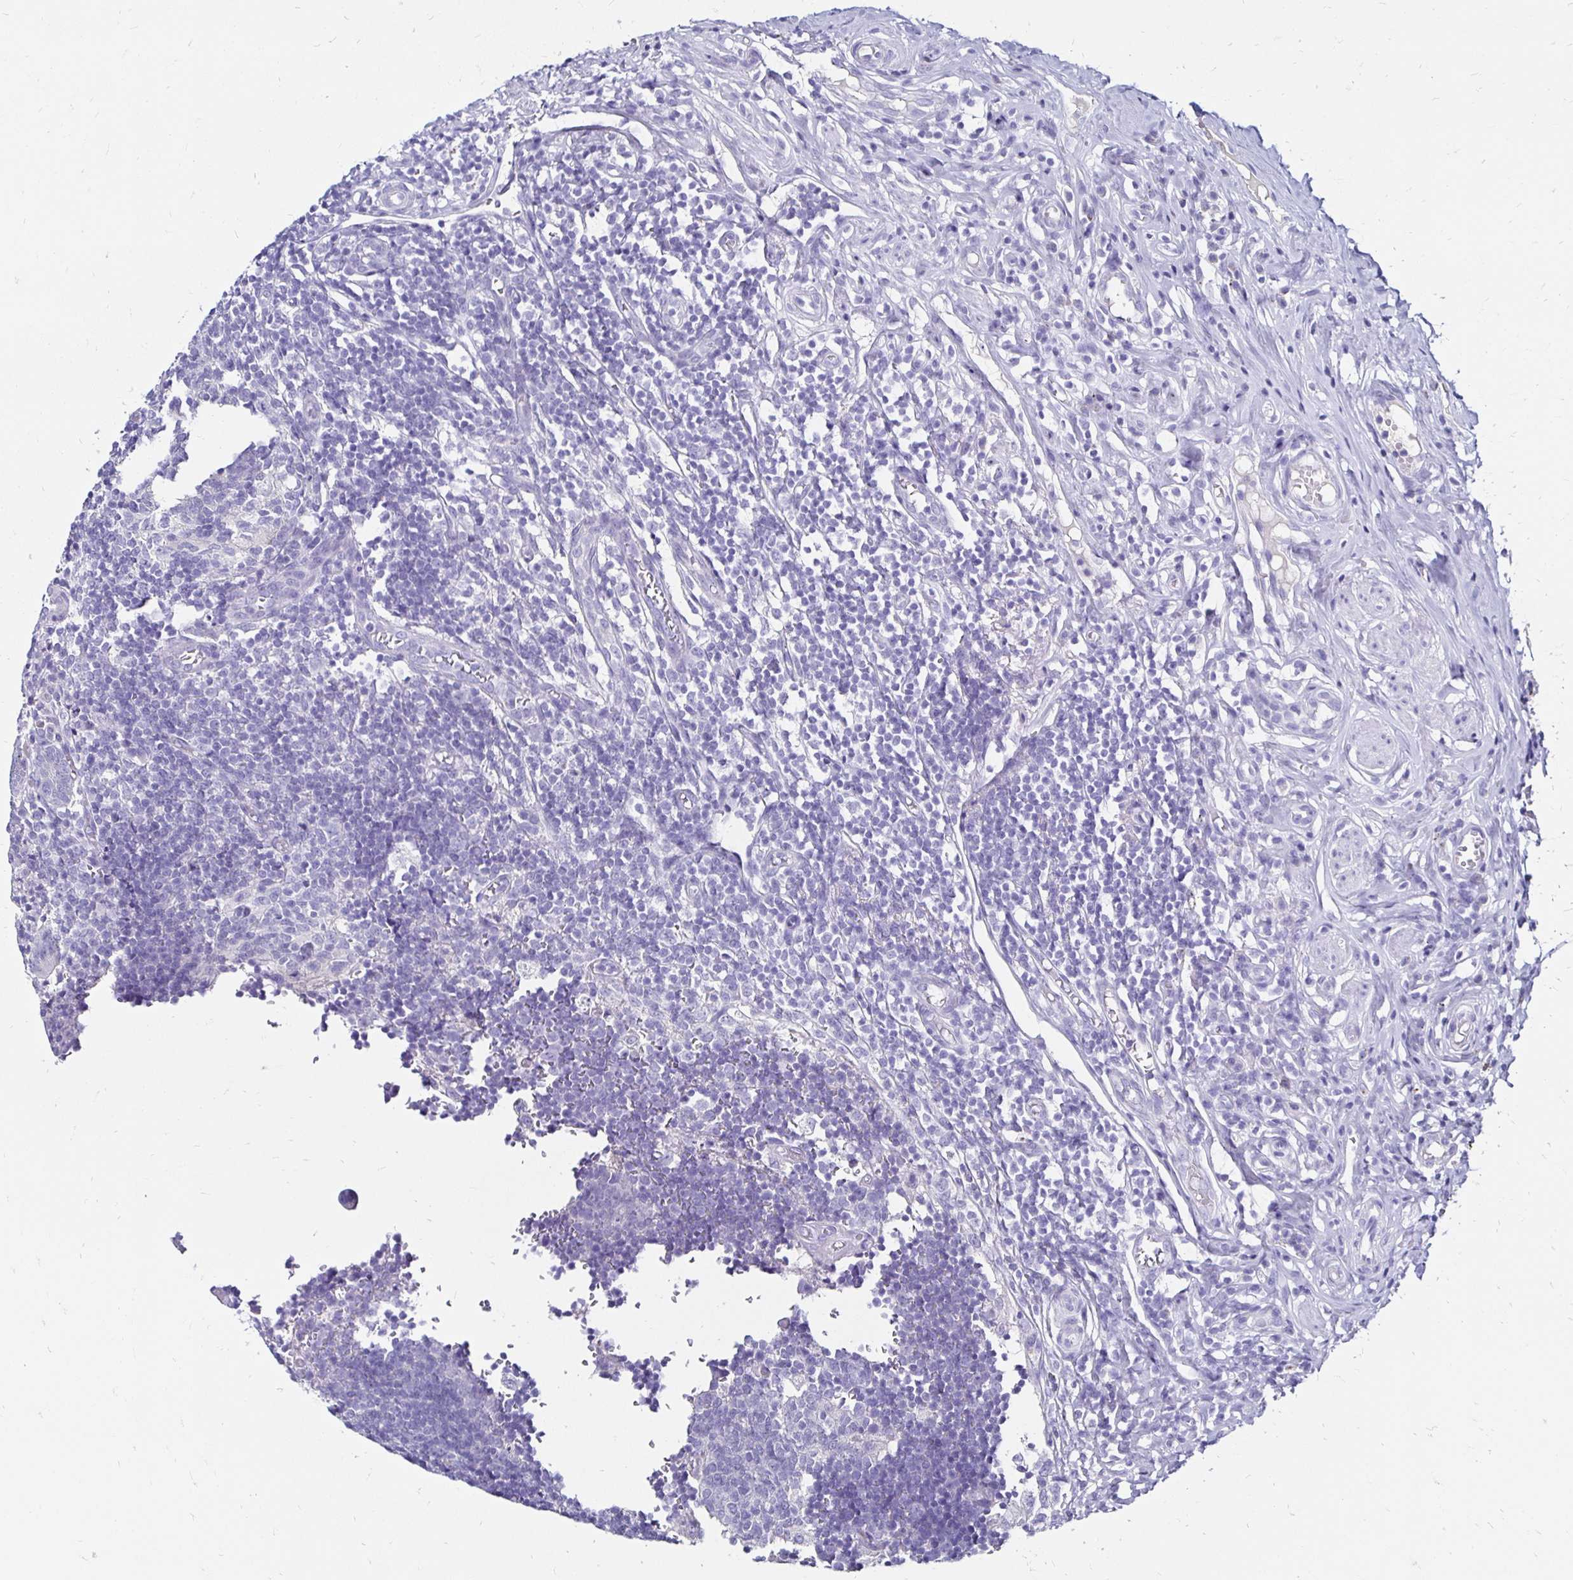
{"staining": {"intensity": "negative", "quantity": "none", "location": "none"}, "tissue": "appendix", "cell_type": "Glandular cells", "image_type": "normal", "snomed": [{"axis": "morphology", "description": "Normal tissue, NOS"}, {"axis": "topography", "description": "Appendix"}], "caption": "Photomicrograph shows no protein staining in glandular cells of normal appendix. Nuclei are stained in blue.", "gene": "KCNT1", "patient": {"sex": "male", "age": 18}}